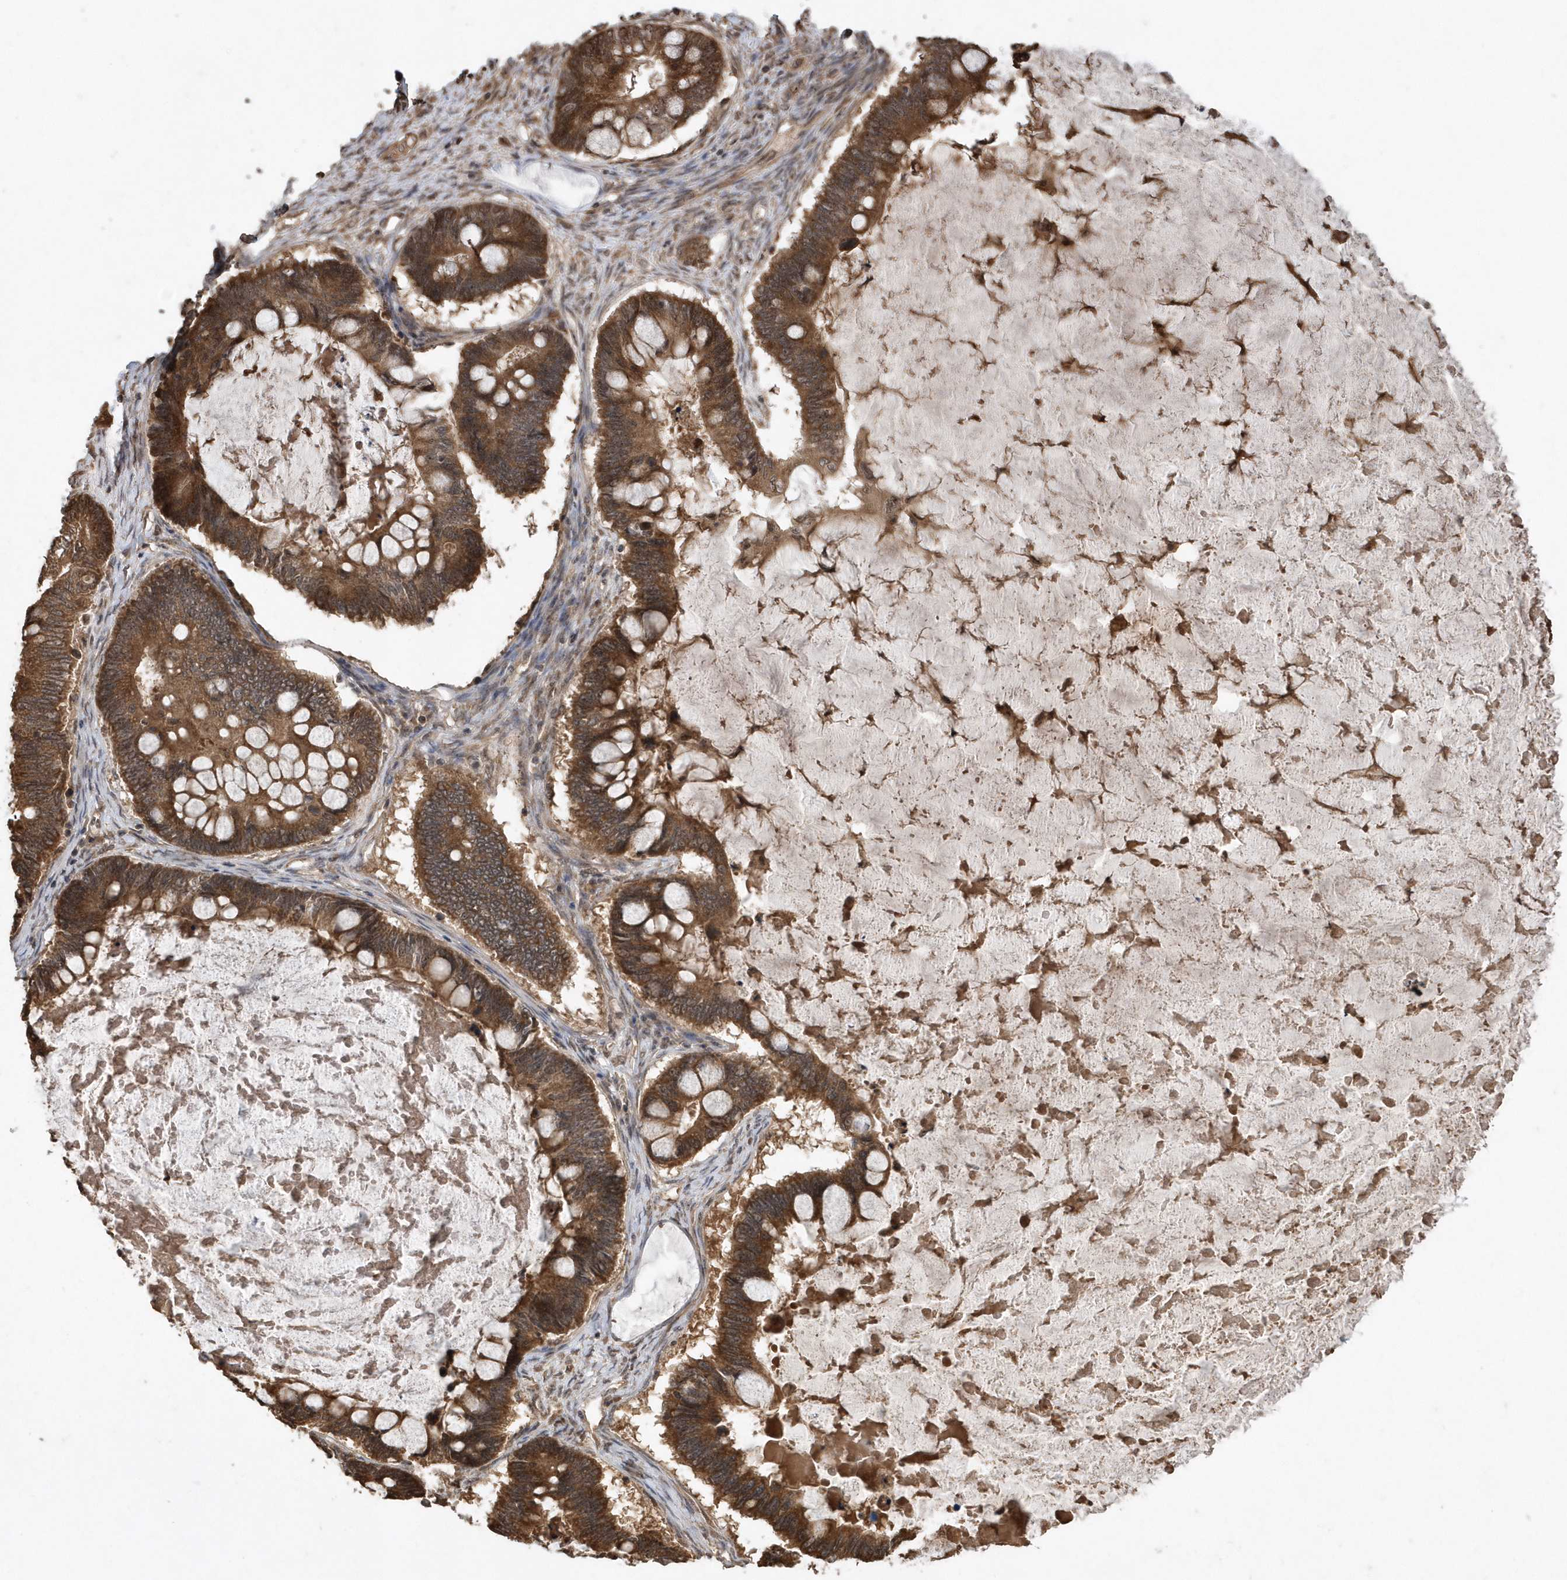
{"staining": {"intensity": "strong", "quantity": ">75%", "location": "cytoplasmic/membranous"}, "tissue": "ovarian cancer", "cell_type": "Tumor cells", "image_type": "cancer", "snomed": [{"axis": "morphology", "description": "Cystadenocarcinoma, mucinous, NOS"}, {"axis": "topography", "description": "Ovary"}], "caption": "Immunohistochemical staining of ovarian cancer (mucinous cystadenocarcinoma) exhibits high levels of strong cytoplasmic/membranous positivity in approximately >75% of tumor cells.", "gene": "WASHC5", "patient": {"sex": "female", "age": 61}}